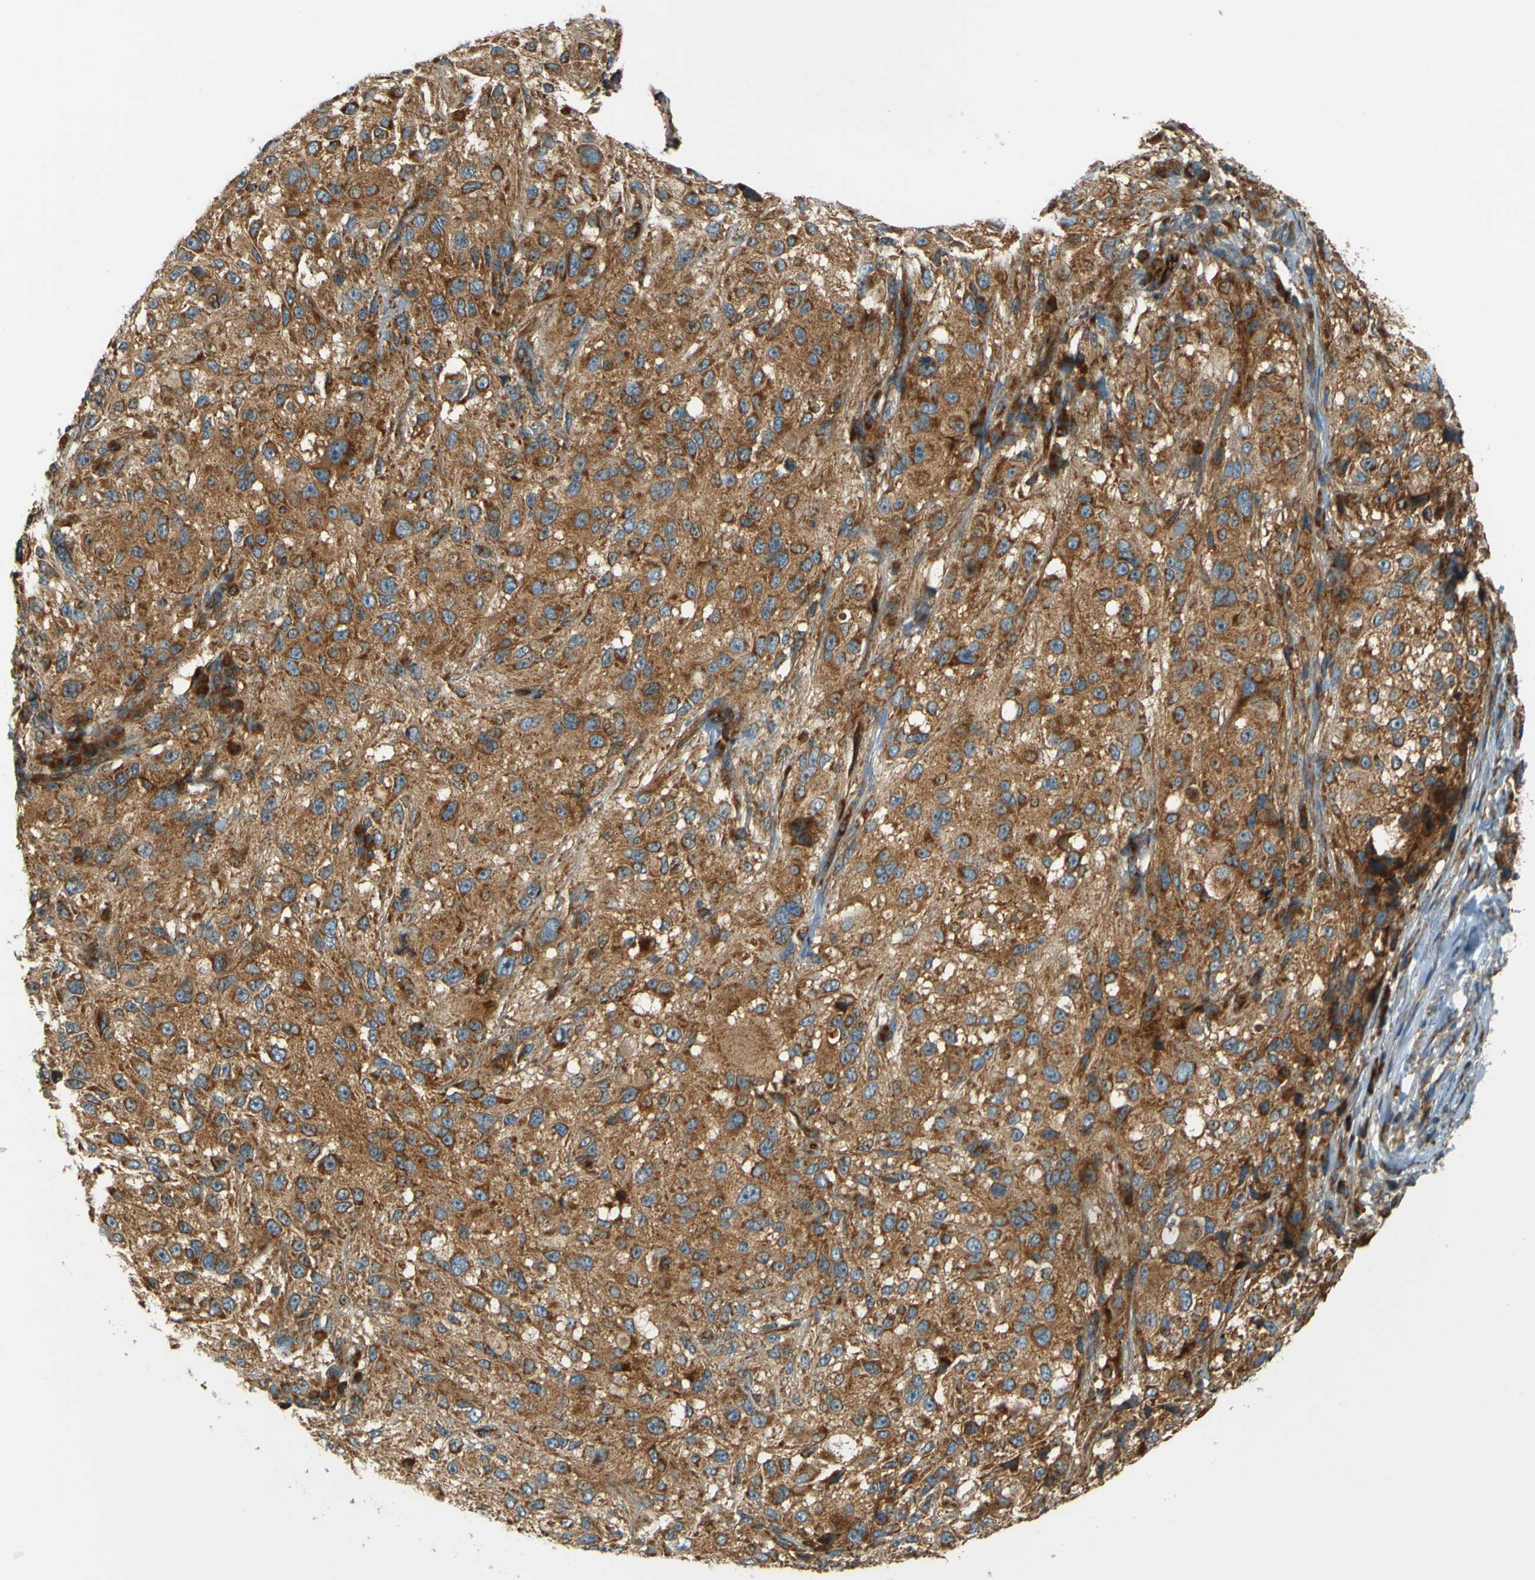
{"staining": {"intensity": "moderate", "quantity": ">75%", "location": "cytoplasmic/membranous"}, "tissue": "melanoma", "cell_type": "Tumor cells", "image_type": "cancer", "snomed": [{"axis": "morphology", "description": "Necrosis, NOS"}, {"axis": "morphology", "description": "Malignant melanoma, NOS"}, {"axis": "topography", "description": "Skin"}], "caption": "Immunohistochemical staining of human melanoma shows moderate cytoplasmic/membranous protein expression in approximately >75% of tumor cells. Immunohistochemistry (ihc) stains the protein of interest in brown and the nuclei are stained blue.", "gene": "DNAJC5", "patient": {"sex": "female", "age": 87}}